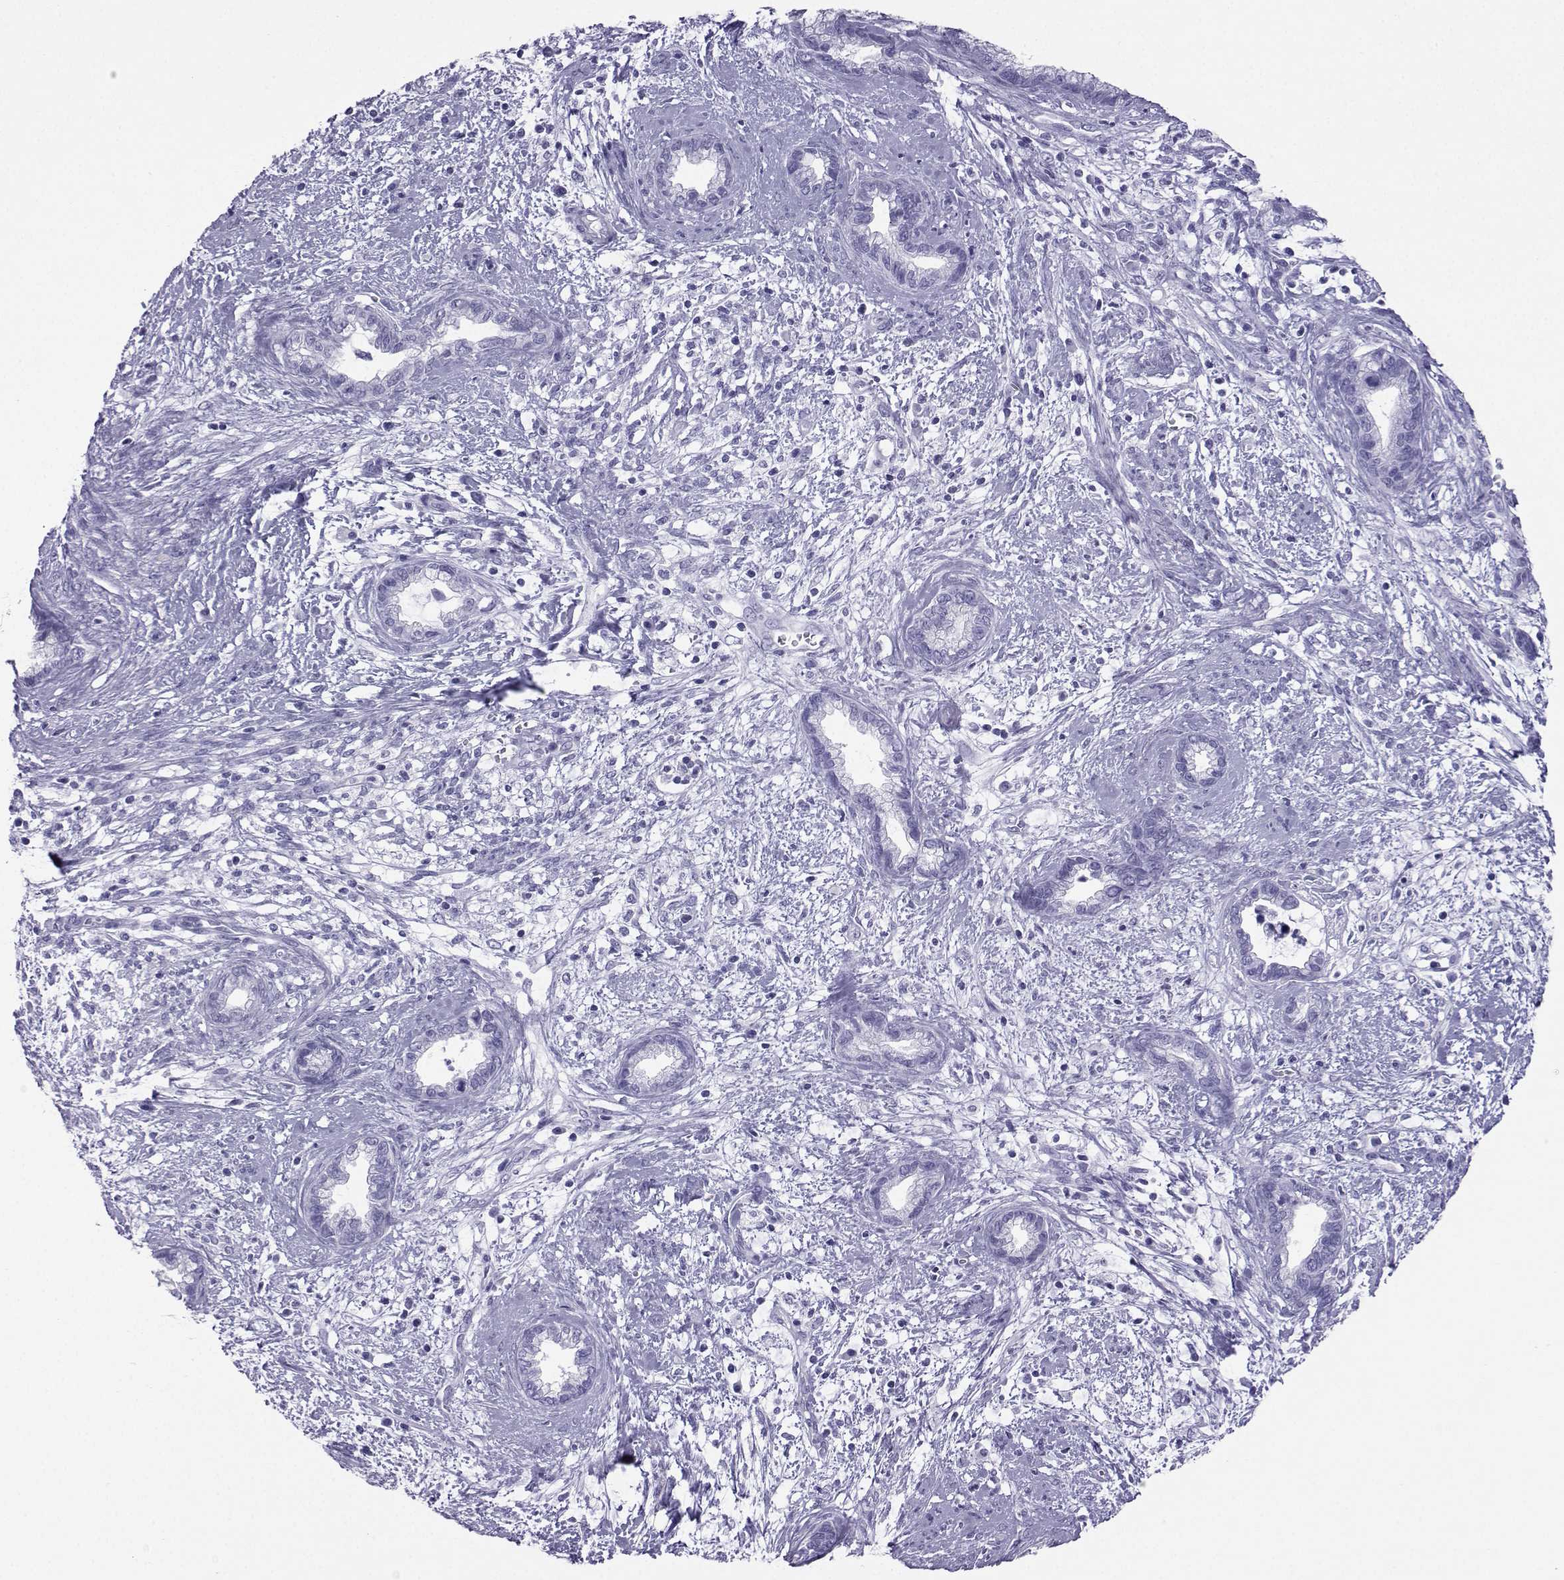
{"staining": {"intensity": "negative", "quantity": "none", "location": "none"}, "tissue": "cervical cancer", "cell_type": "Tumor cells", "image_type": "cancer", "snomed": [{"axis": "morphology", "description": "Adenocarcinoma, NOS"}, {"axis": "topography", "description": "Cervix"}], "caption": "A histopathology image of human cervical adenocarcinoma is negative for staining in tumor cells.", "gene": "LORICRIN", "patient": {"sex": "female", "age": 62}}